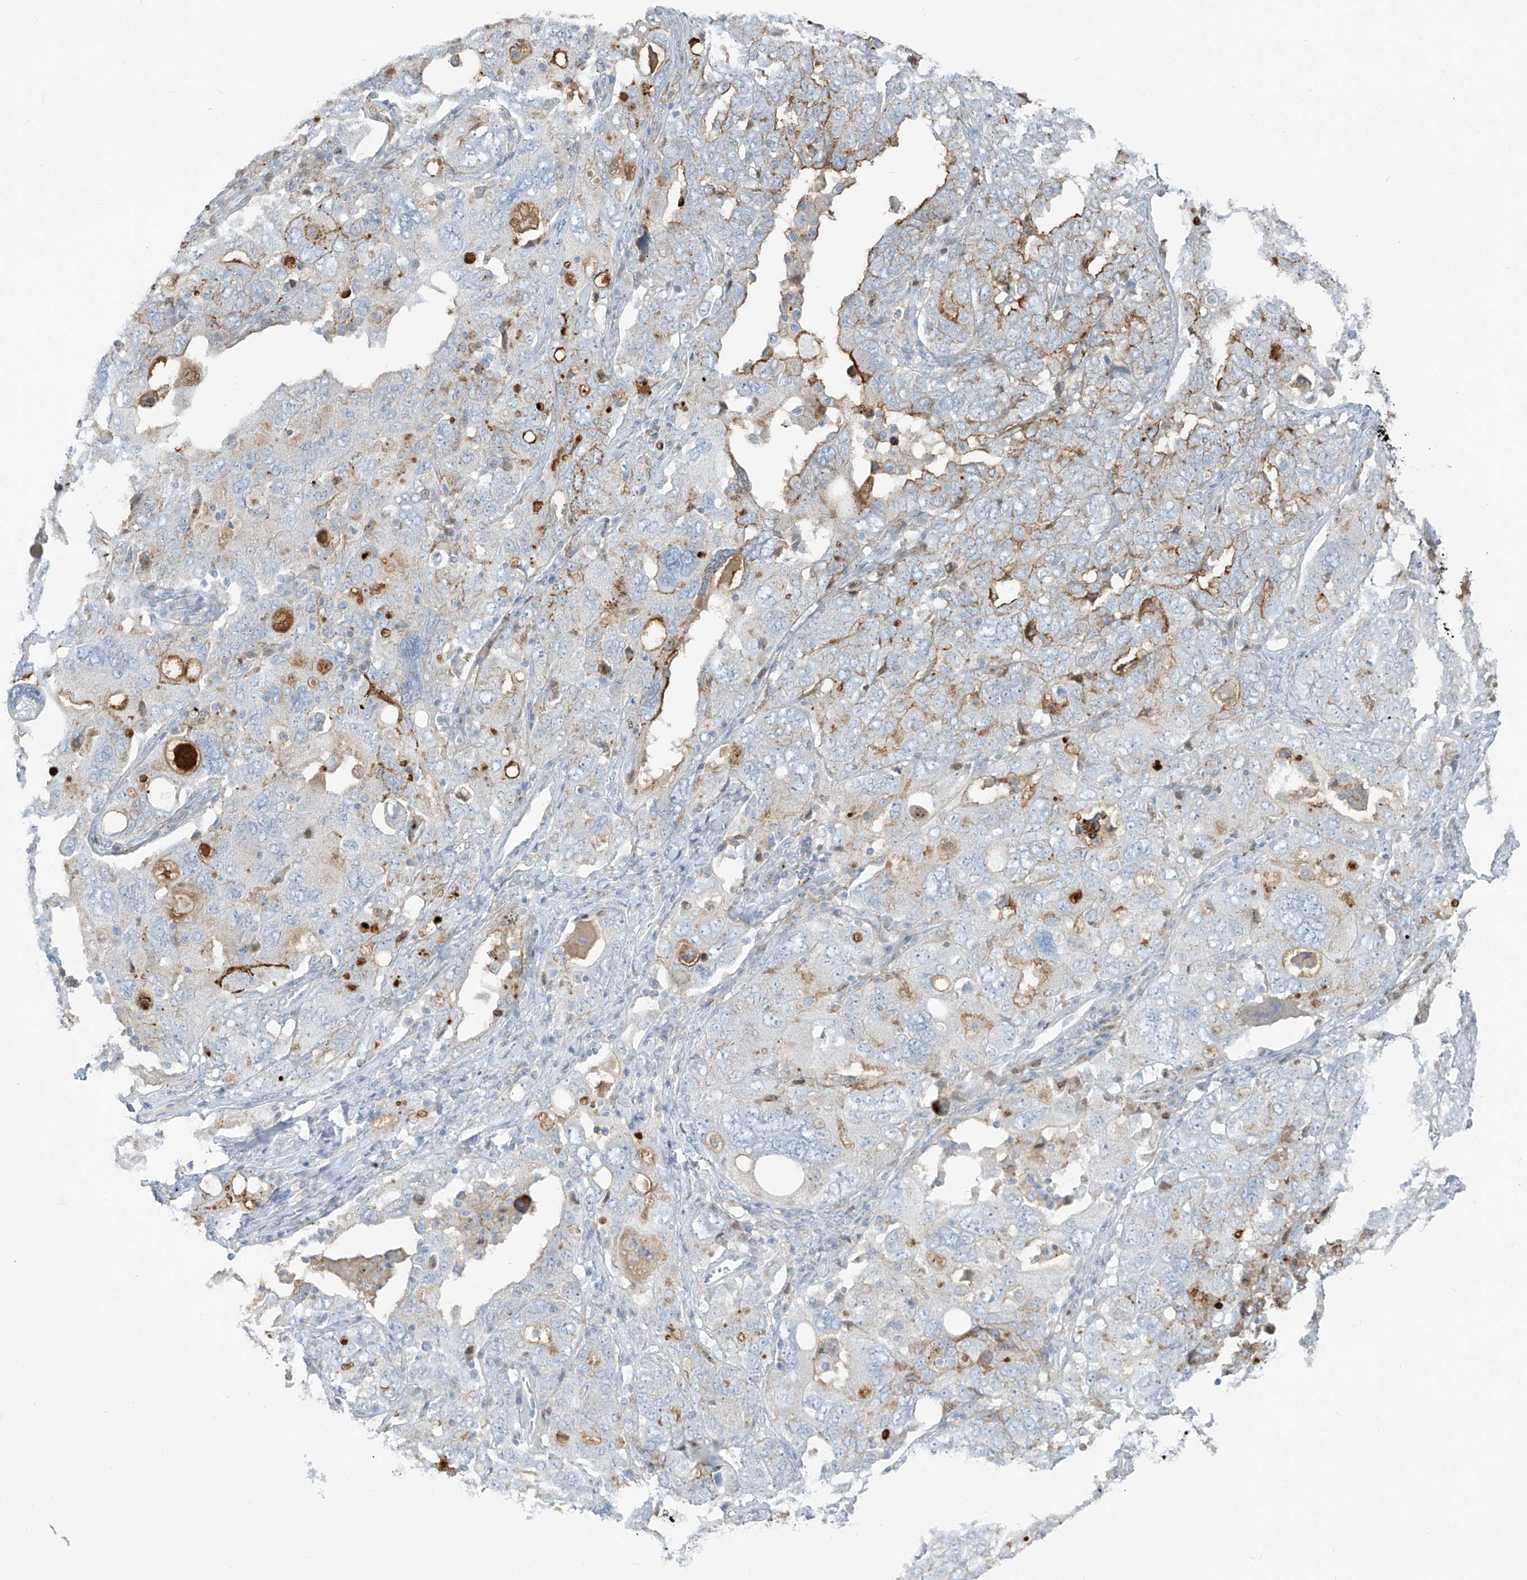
{"staining": {"intensity": "moderate", "quantity": "25%-75%", "location": "cytoplasmic/membranous"}, "tissue": "ovarian cancer", "cell_type": "Tumor cells", "image_type": "cancer", "snomed": [{"axis": "morphology", "description": "Carcinoma, endometroid"}, {"axis": "topography", "description": "Ovary"}], "caption": "Immunohistochemistry (IHC) photomicrograph of human ovarian cancer stained for a protein (brown), which reveals medium levels of moderate cytoplasmic/membranous staining in about 25%-75% of tumor cells.", "gene": "NOTO", "patient": {"sex": "female", "age": 62}}